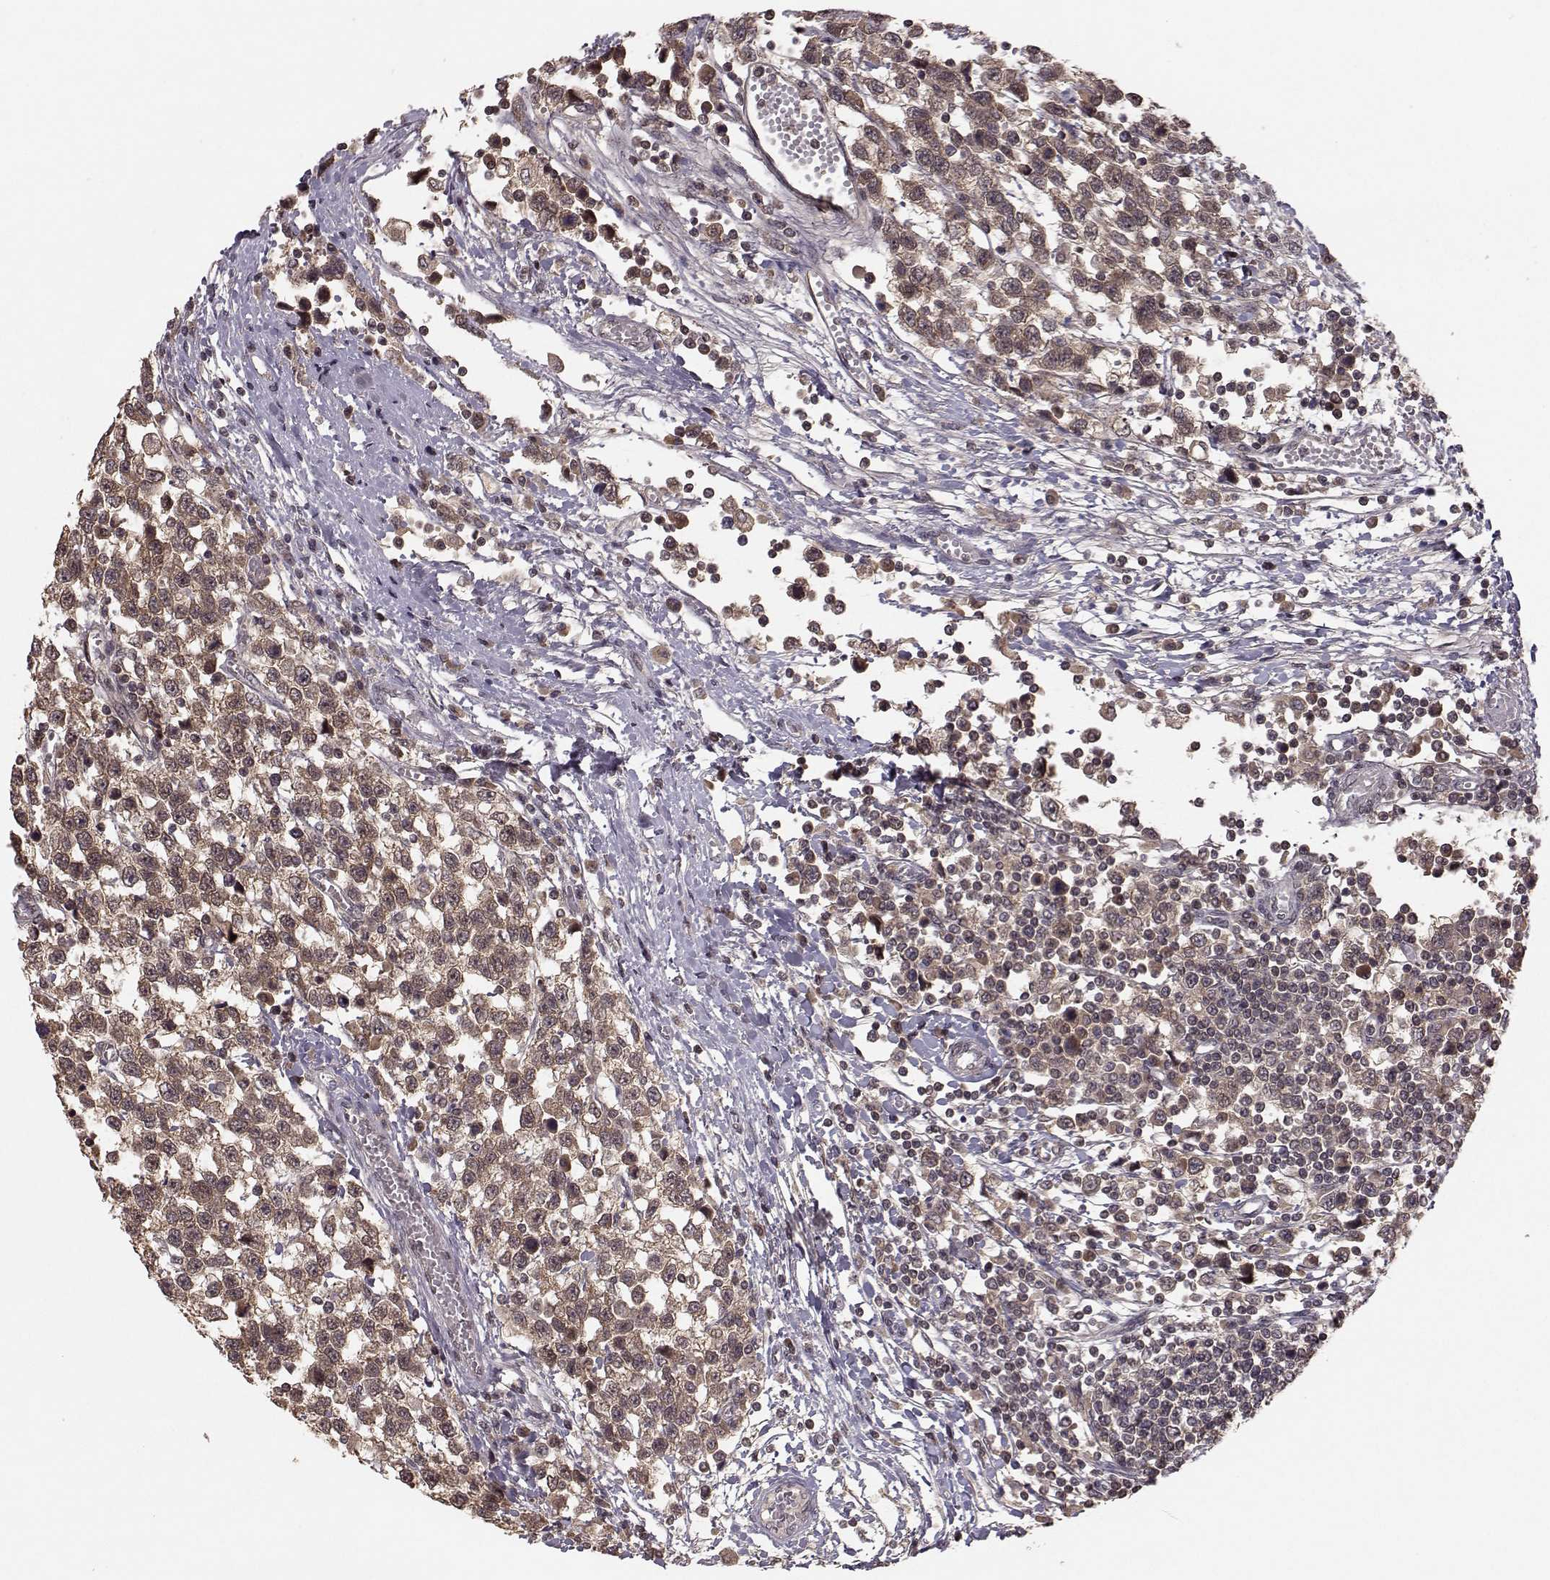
{"staining": {"intensity": "moderate", "quantity": "25%-75%", "location": "cytoplasmic/membranous"}, "tissue": "testis cancer", "cell_type": "Tumor cells", "image_type": "cancer", "snomed": [{"axis": "morphology", "description": "Seminoma, NOS"}, {"axis": "topography", "description": "Testis"}], "caption": "Tumor cells display medium levels of moderate cytoplasmic/membranous staining in approximately 25%-75% of cells in human testis cancer (seminoma).", "gene": "PLEKHG3", "patient": {"sex": "male", "age": 34}}